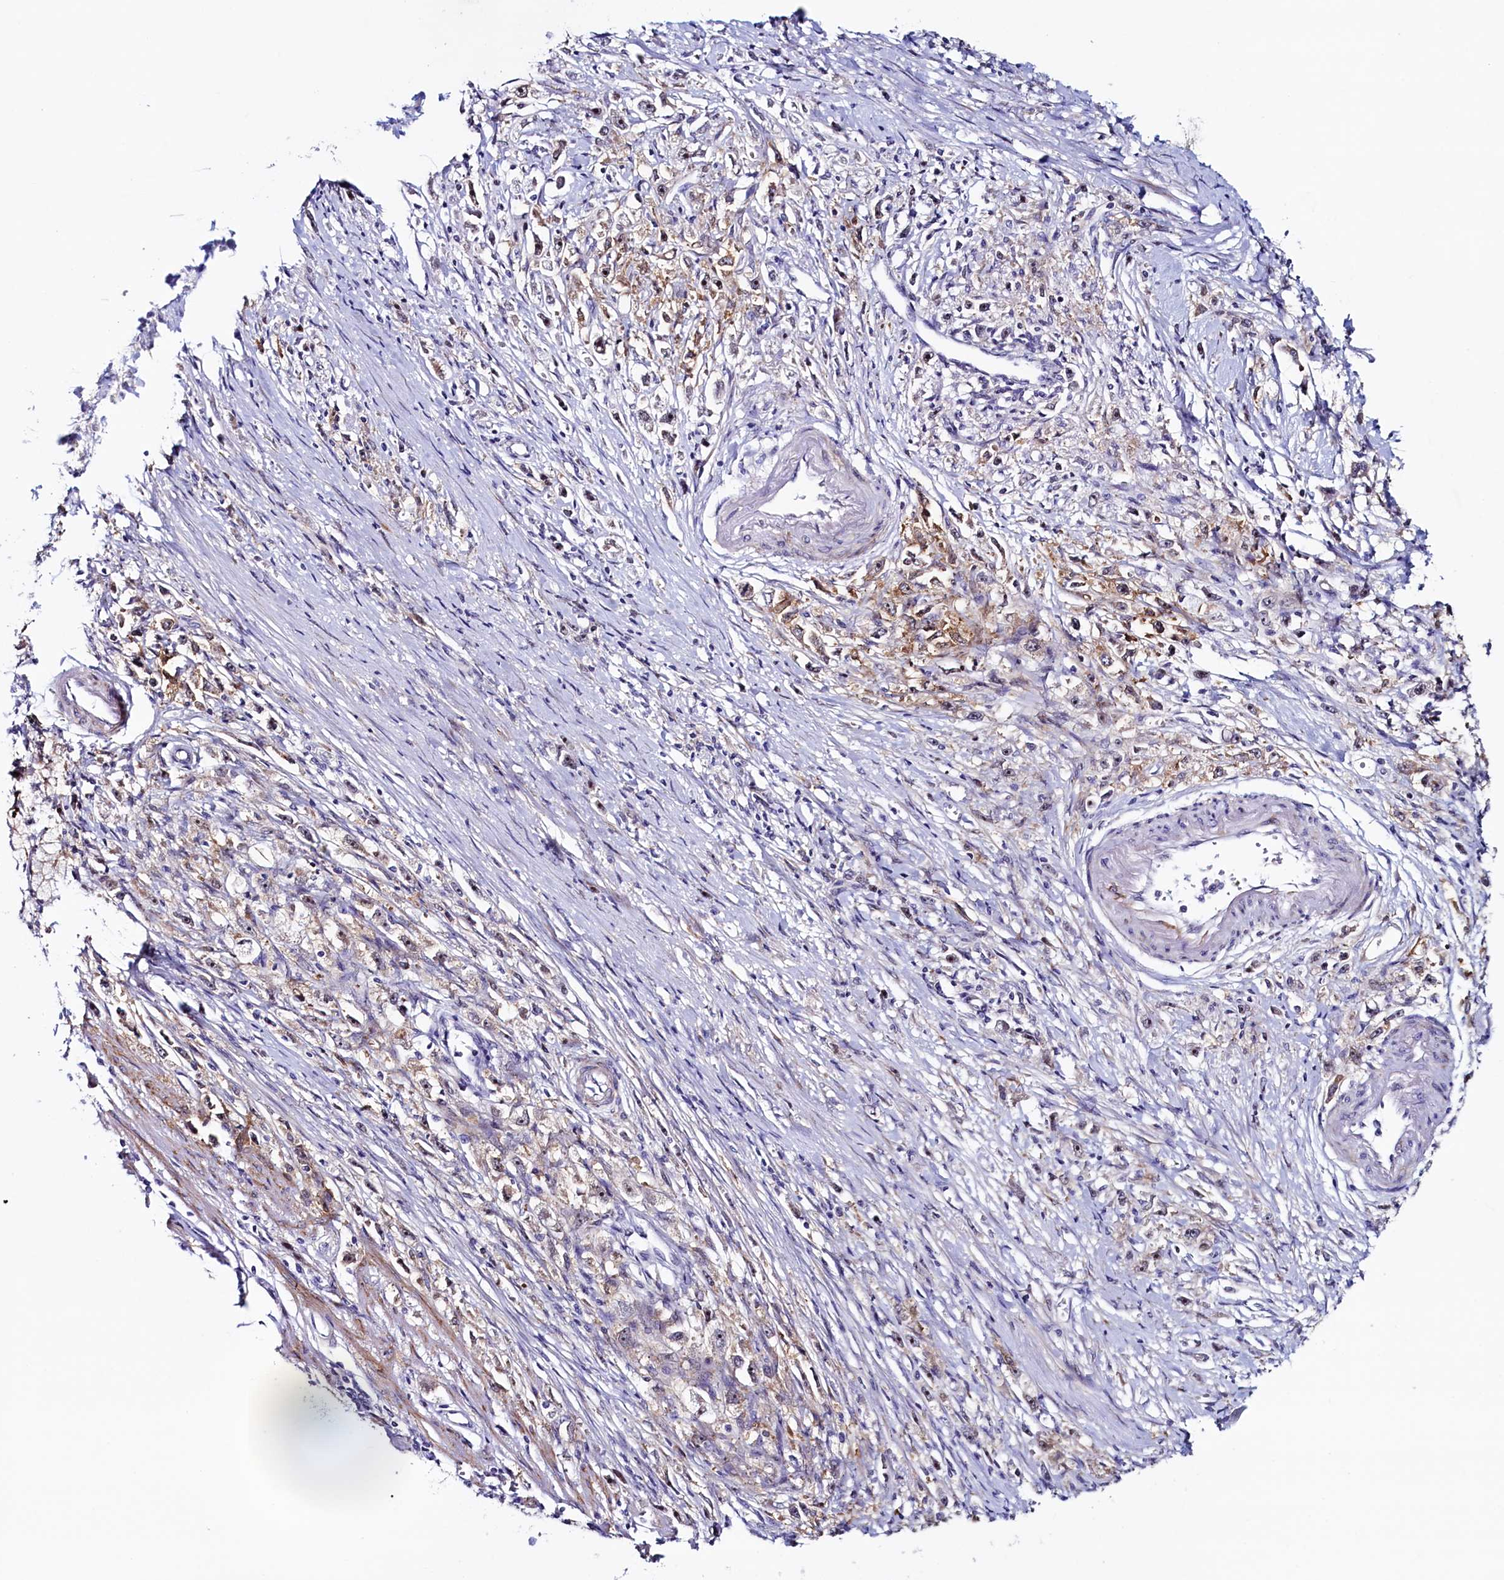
{"staining": {"intensity": "weak", "quantity": "<25%", "location": "cytoplasmic/membranous"}, "tissue": "stomach cancer", "cell_type": "Tumor cells", "image_type": "cancer", "snomed": [{"axis": "morphology", "description": "Adenocarcinoma, NOS"}, {"axis": "topography", "description": "Stomach"}], "caption": "Stomach cancer (adenocarcinoma) stained for a protein using immunohistochemistry exhibits no staining tumor cells.", "gene": "PACSIN3", "patient": {"sex": "female", "age": 59}}